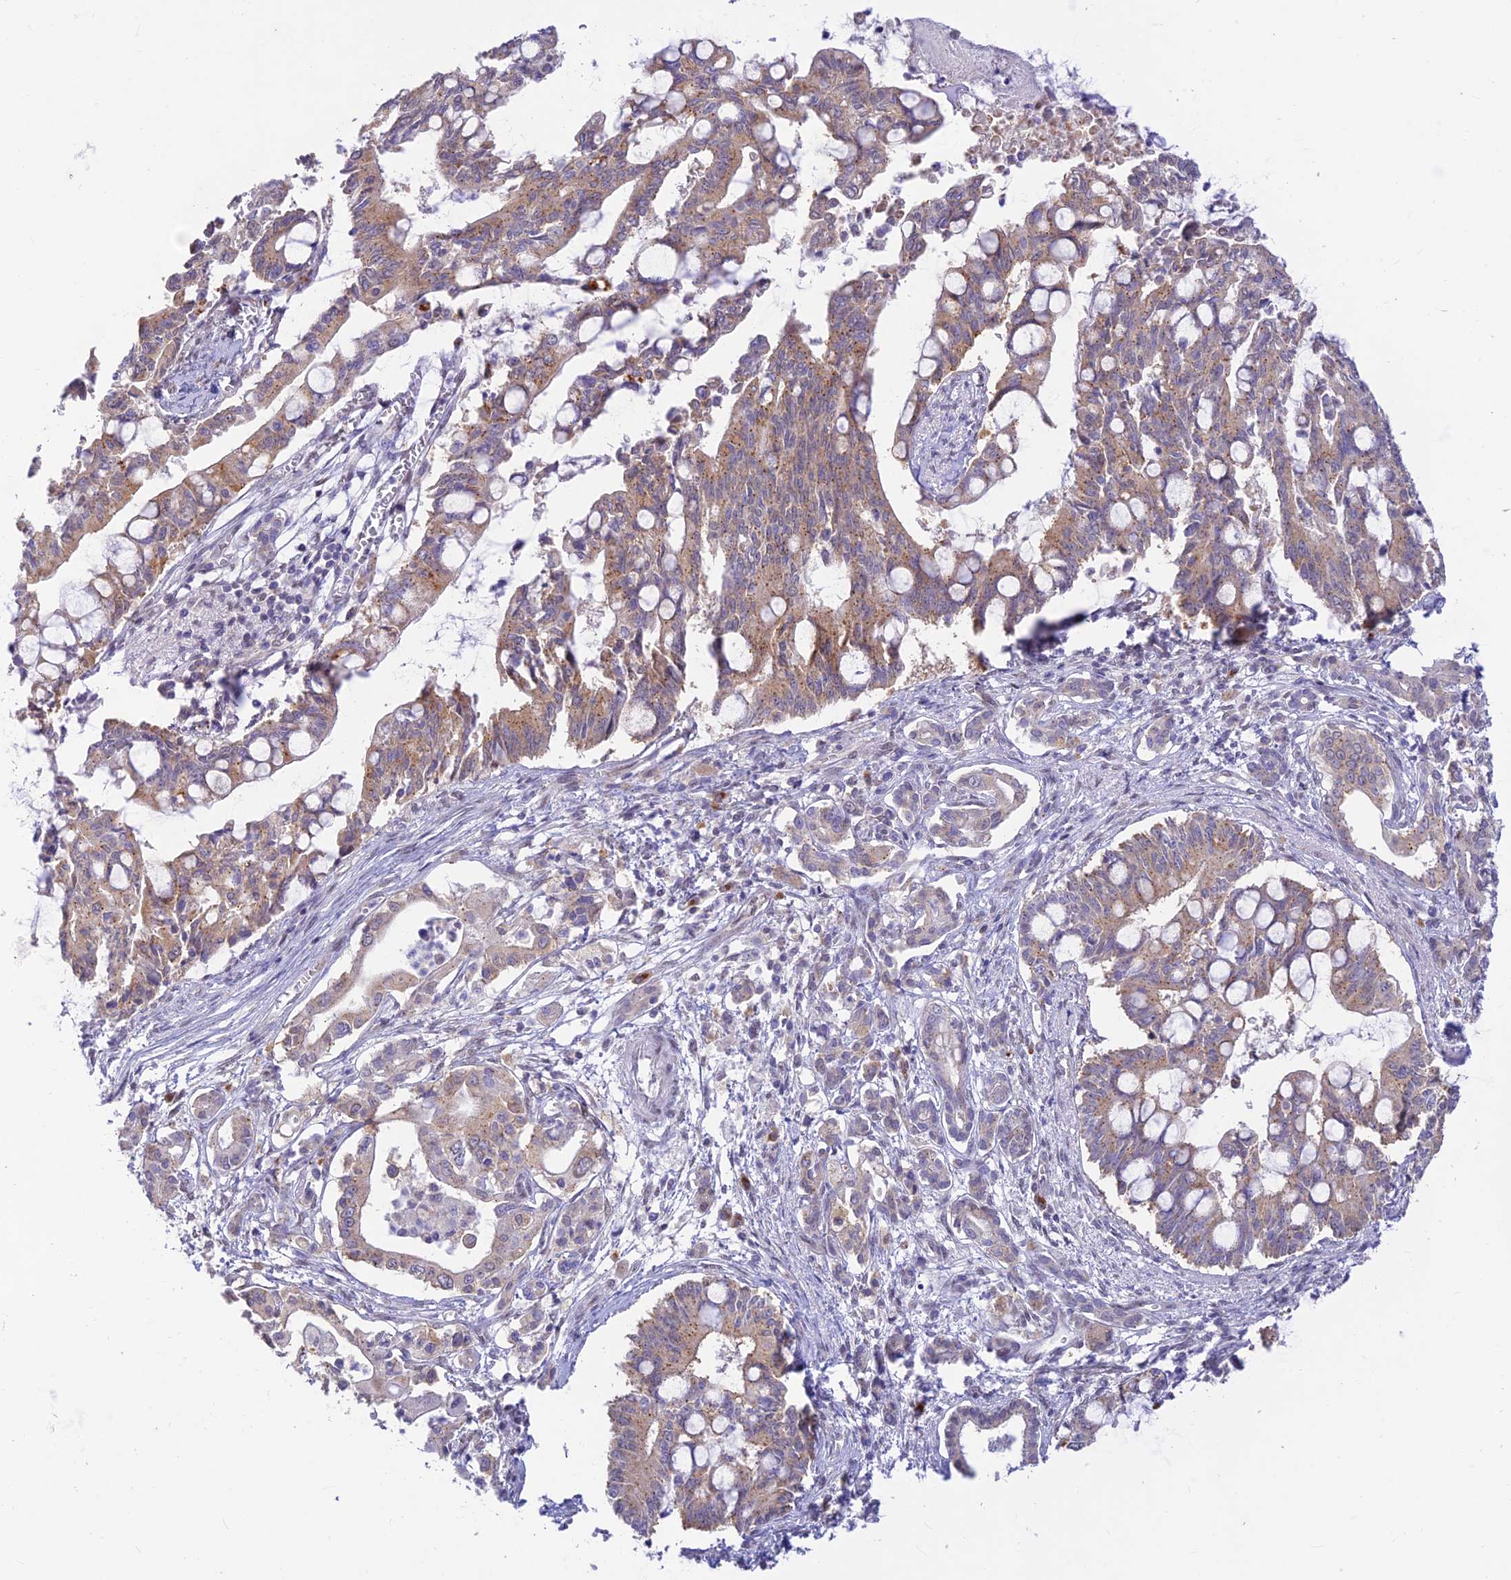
{"staining": {"intensity": "weak", "quantity": "25%-75%", "location": "cytoplasmic/membranous"}, "tissue": "pancreatic cancer", "cell_type": "Tumor cells", "image_type": "cancer", "snomed": [{"axis": "morphology", "description": "Adenocarcinoma, NOS"}, {"axis": "topography", "description": "Pancreas"}], "caption": "Pancreatic cancer (adenocarcinoma) stained with a brown dye reveals weak cytoplasmic/membranous positive staining in about 25%-75% of tumor cells.", "gene": "INKA1", "patient": {"sex": "male", "age": 68}}